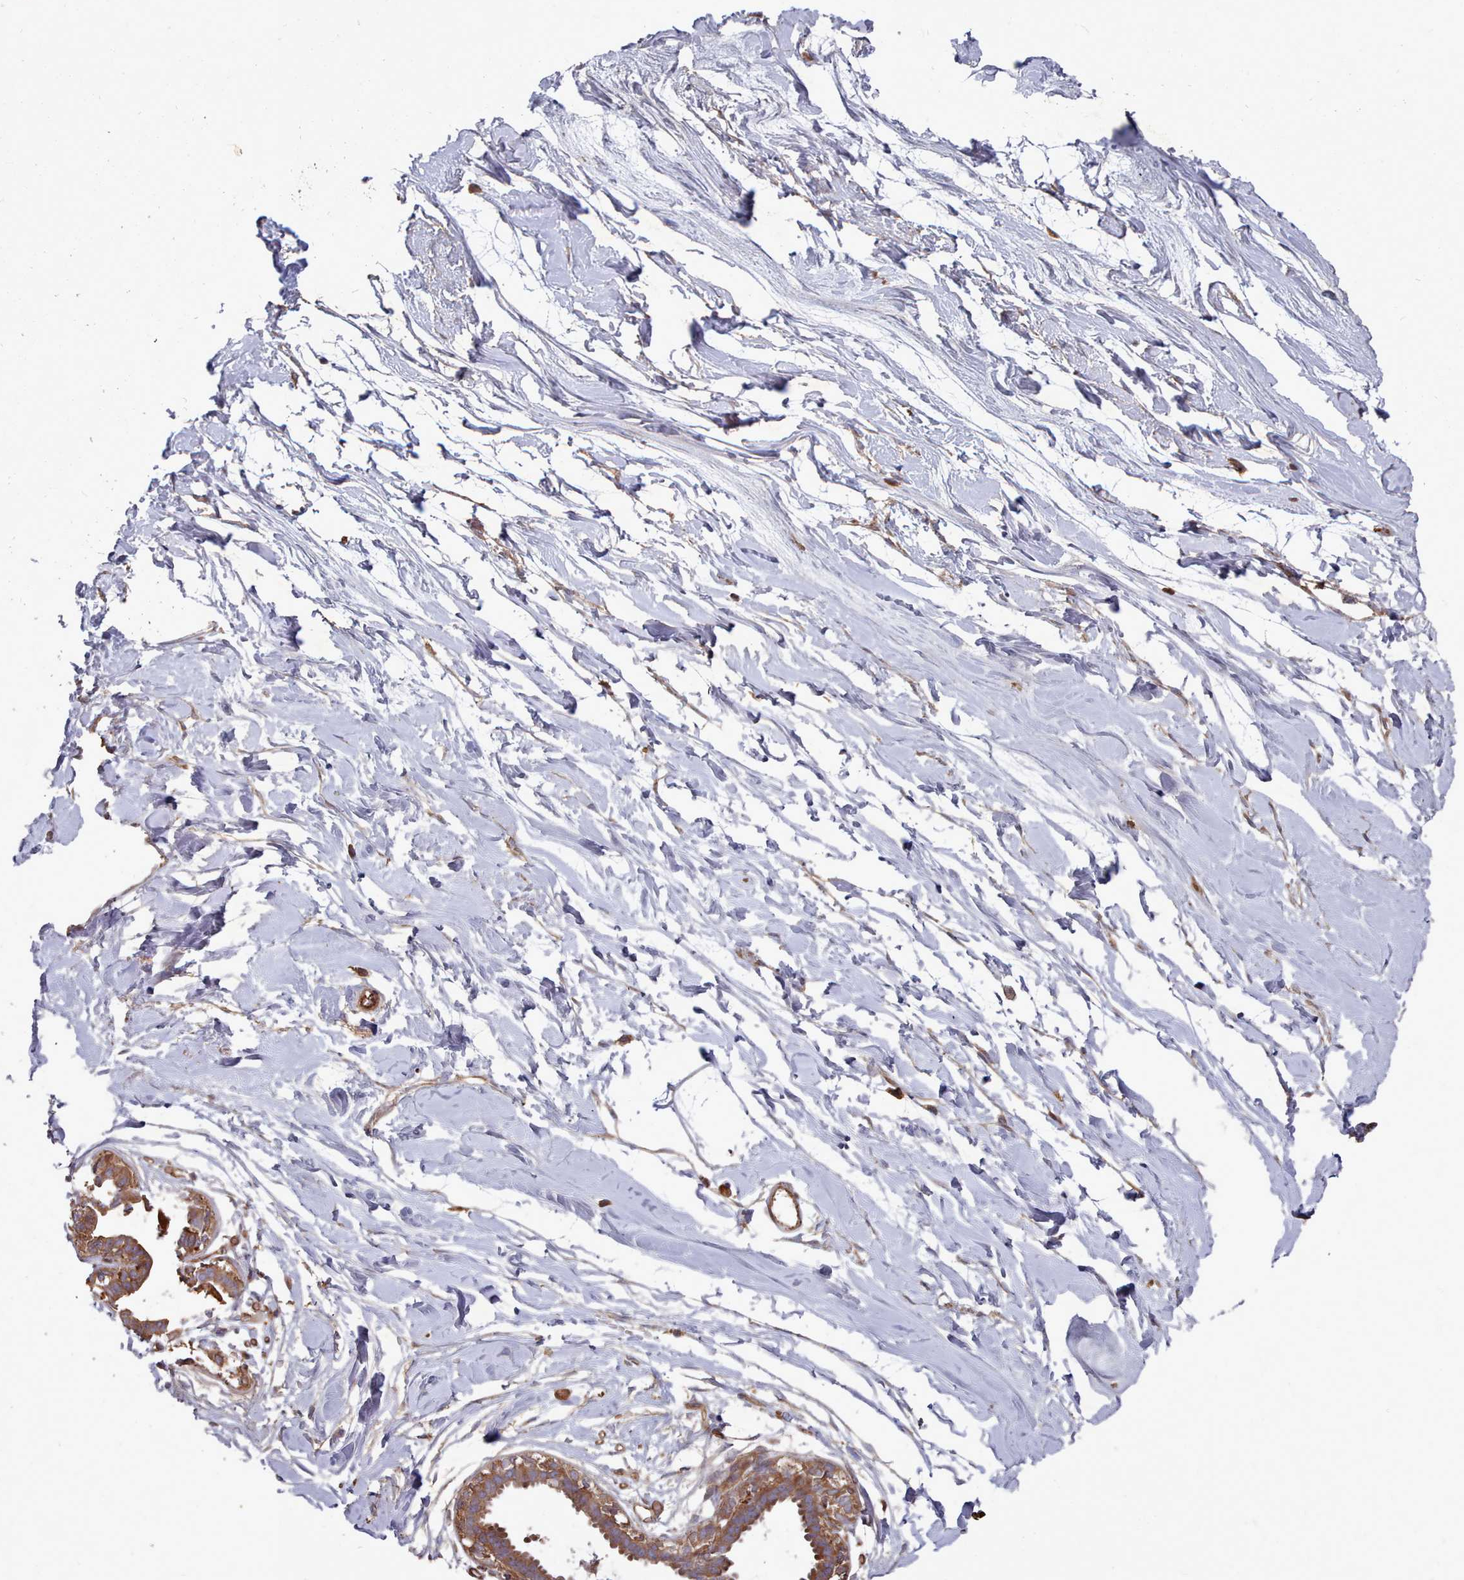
{"staining": {"intensity": "weak", "quantity": "25%-75%", "location": "cytoplasmic/membranous"}, "tissue": "breast", "cell_type": "Adipocytes", "image_type": "normal", "snomed": [{"axis": "morphology", "description": "Normal tissue, NOS"}, {"axis": "topography", "description": "Breast"}], "caption": "Weak cytoplasmic/membranous positivity for a protein is seen in approximately 25%-75% of adipocytes of benign breast using immunohistochemistry (IHC).", "gene": "THSD7B", "patient": {"sex": "female", "age": 45}}